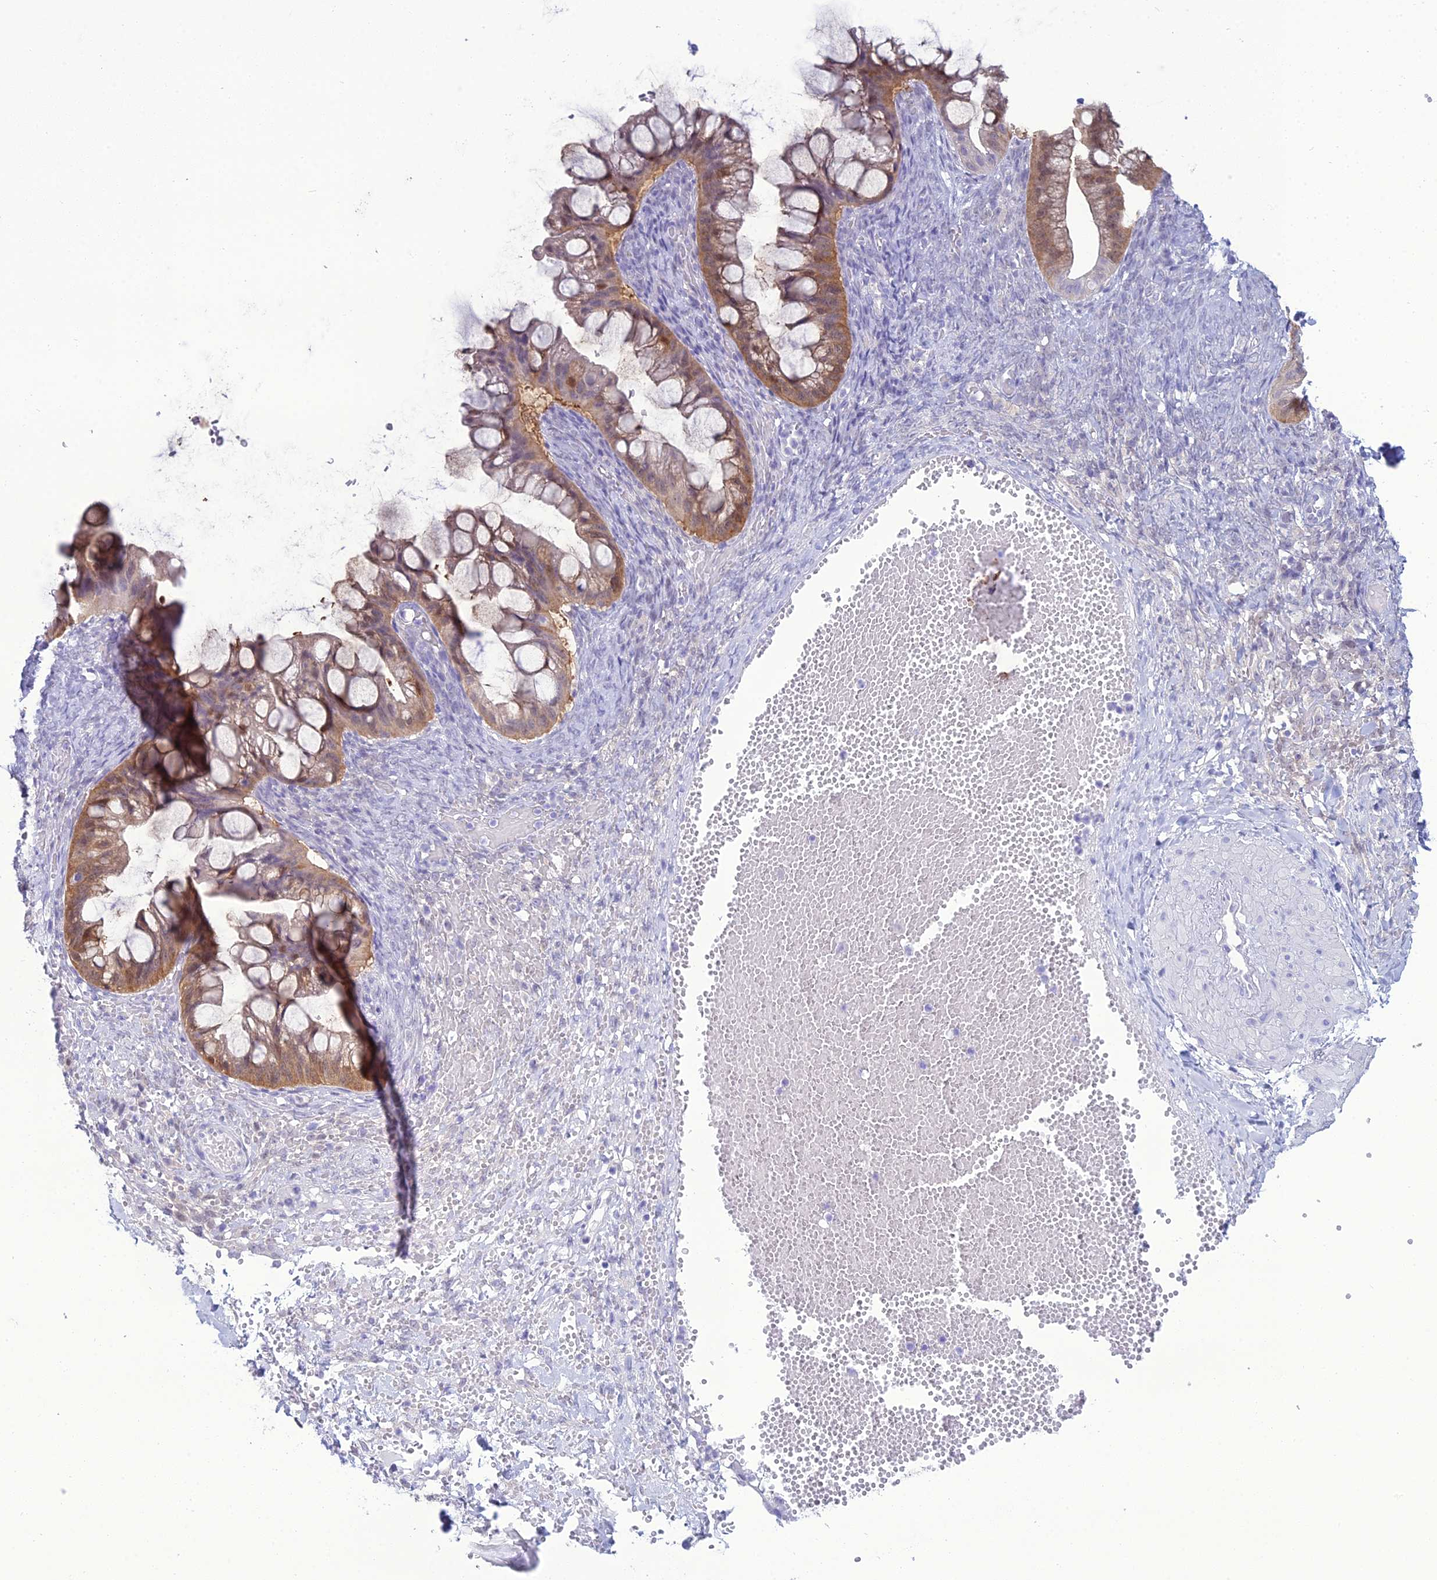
{"staining": {"intensity": "moderate", "quantity": ">75%", "location": "cytoplasmic/membranous,nuclear"}, "tissue": "ovarian cancer", "cell_type": "Tumor cells", "image_type": "cancer", "snomed": [{"axis": "morphology", "description": "Cystadenocarcinoma, mucinous, NOS"}, {"axis": "topography", "description": "Ovary"}], "caption": "Immunohistochemistry (IHC) photomicrograph of neoplastic tissue: ovarian cancer stained using immunohistochemistry (IHC) displays medium levels of moderate protein expression localized specifically in the cytoplasmic/membranous and nuclear of tumor cells, appearing as a cytoplasmic/membranous and nuclear brown color.", "gene": "GNPNAT1", "patient": {"sex": "female", "age": 73}}